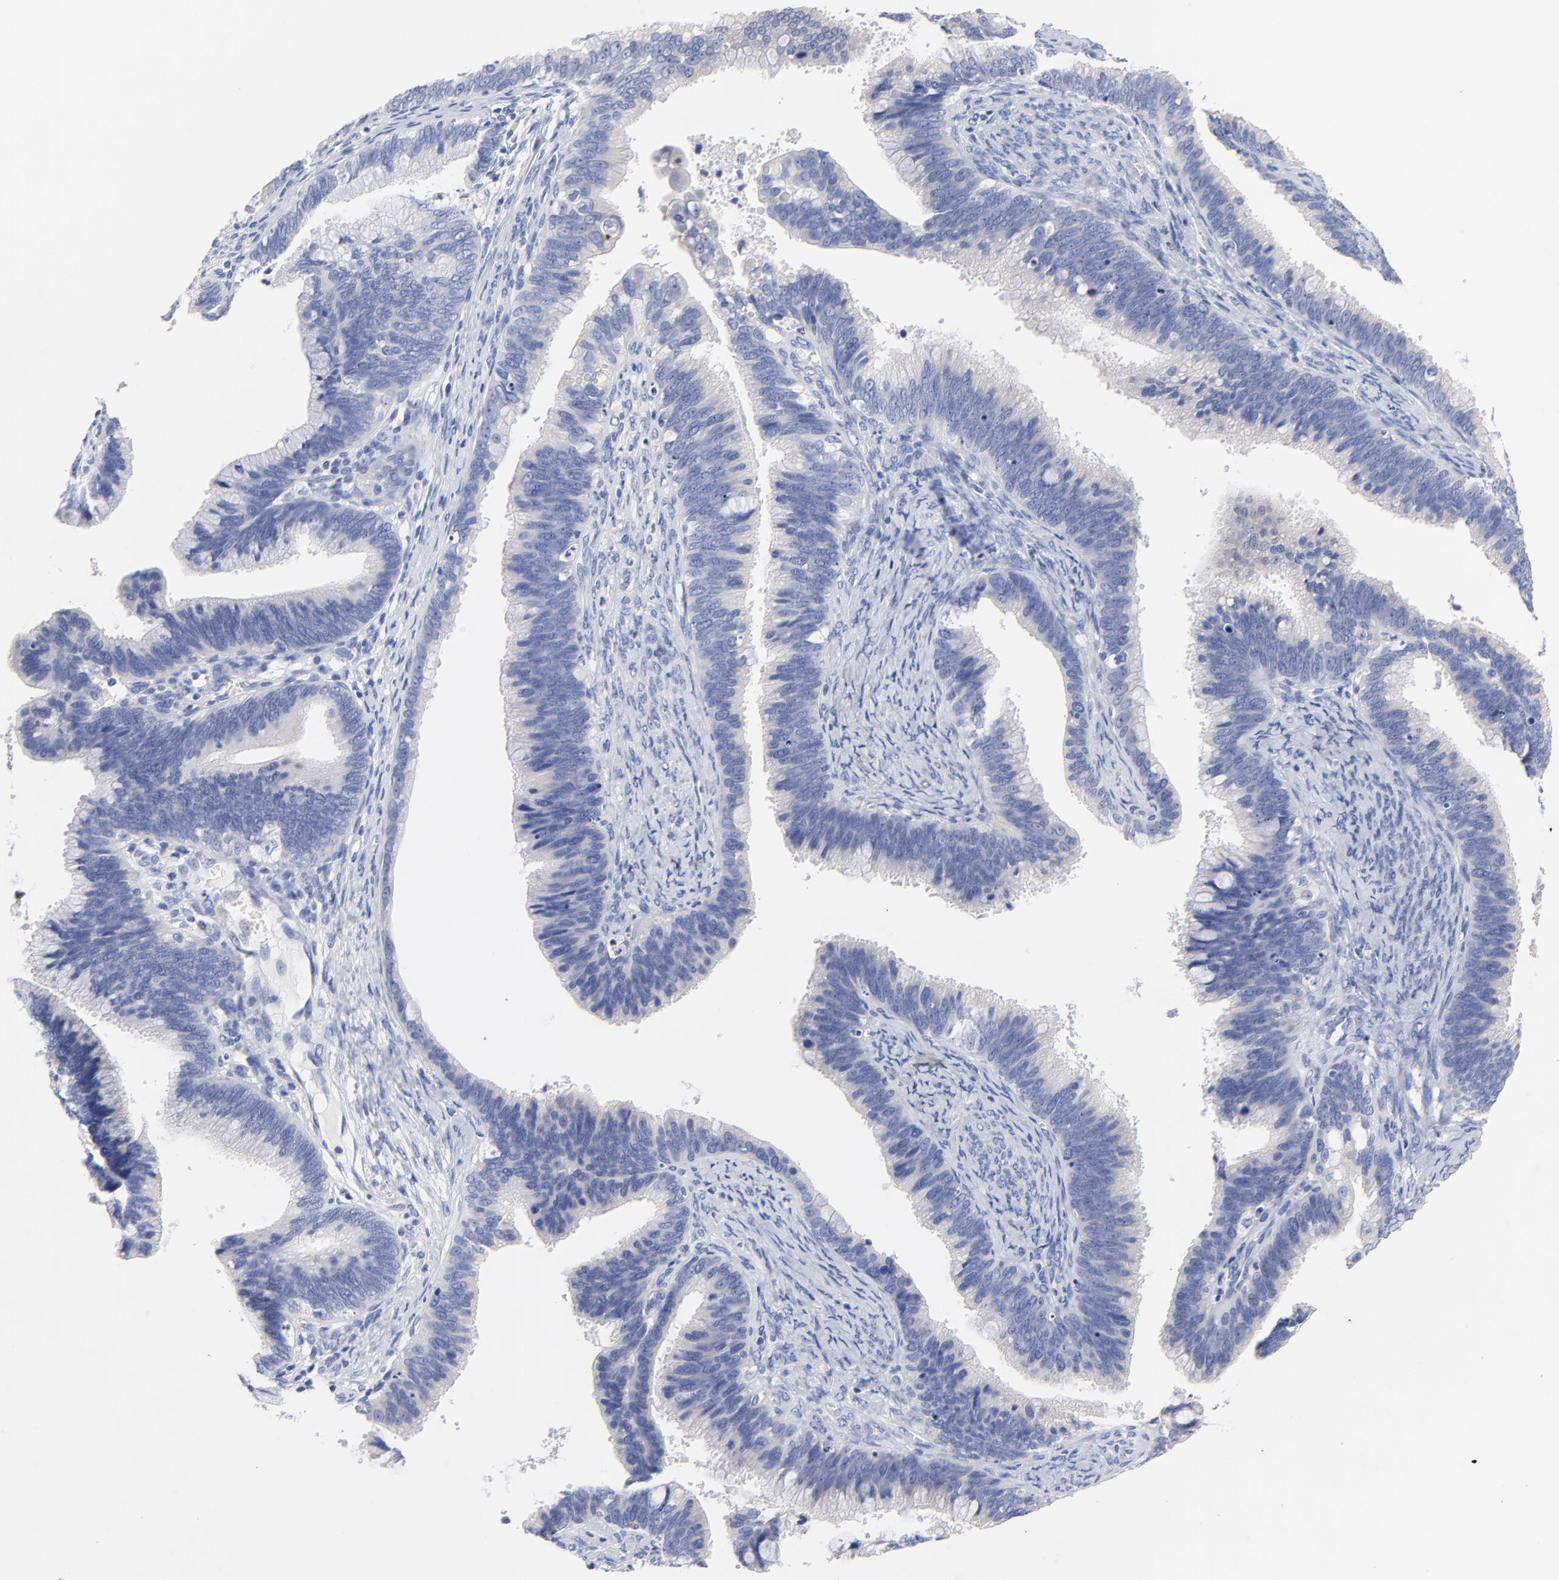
{"staining": {"intensity": "negative", "quantity": "none", "location": "none"}, "tissue": "cervical cancer", "cell_type": "Tumor cells", "image_type": "cancer", "snomed": [{"axis": "morphology", "description": "Adenocarcinoma, NOS"}, {"axis": "topography", "description": "Cervix"}], "caption": "The micrograph displays no significant positivity in tumor cells of cervical cancer (adenocarcinoma).", "gene": "FBXO10", "patient": {"sex": "female", "age": 47}}